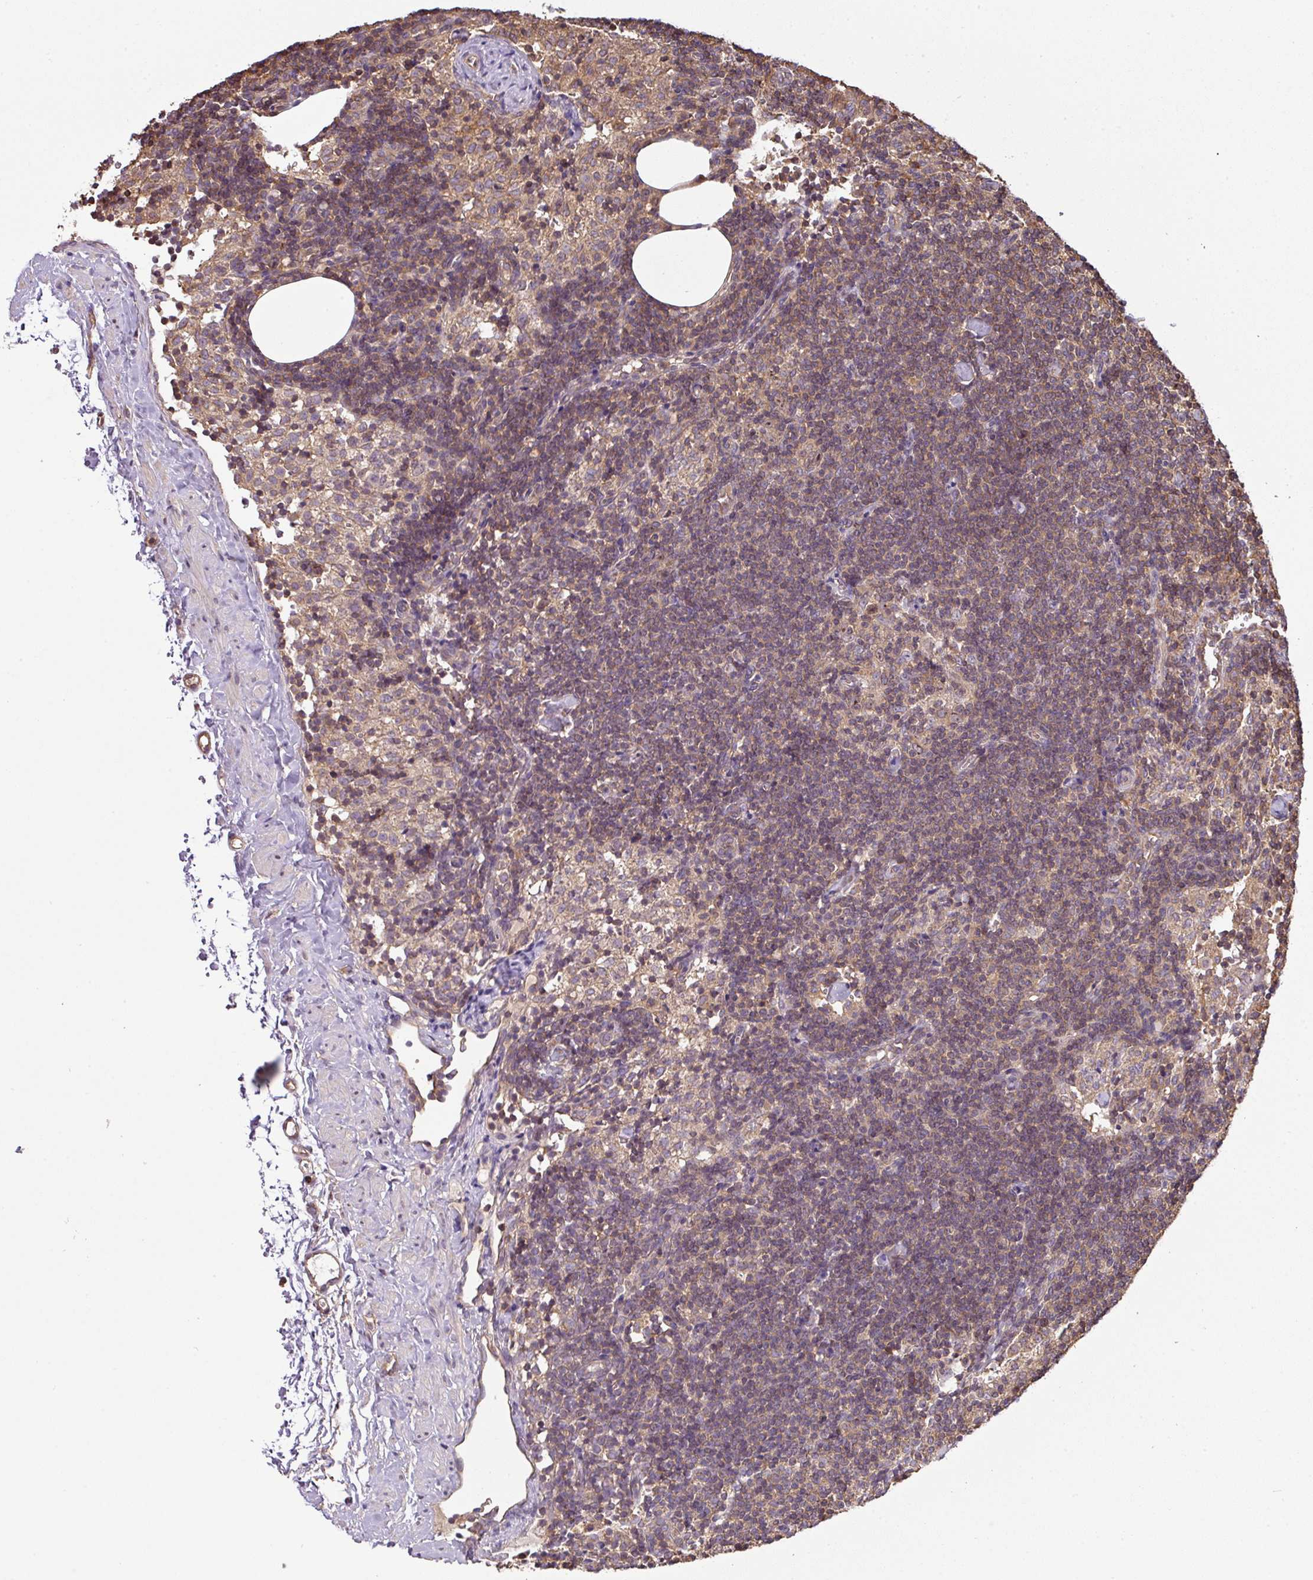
{"staining": {"intensity": "weak", "quantity": ">75%", "location": "cytoplasmic/membranous"}, "tissue": "lymph node", "cell_type": "Germinal center cells", "image_type": "normal", "snomed": [{"axis": "morphology", "description": "Normal tissue, NOS"}, {"axis": "topography", "description": "Lymph node"}], "caption": "A micrograph of human lymph node stained for a protein demonstrates weak cytoplasmic/membranous brown staining in germinal center cells.", "gene": "VENTX", "patient": {"sex": "female", "age": 52}}